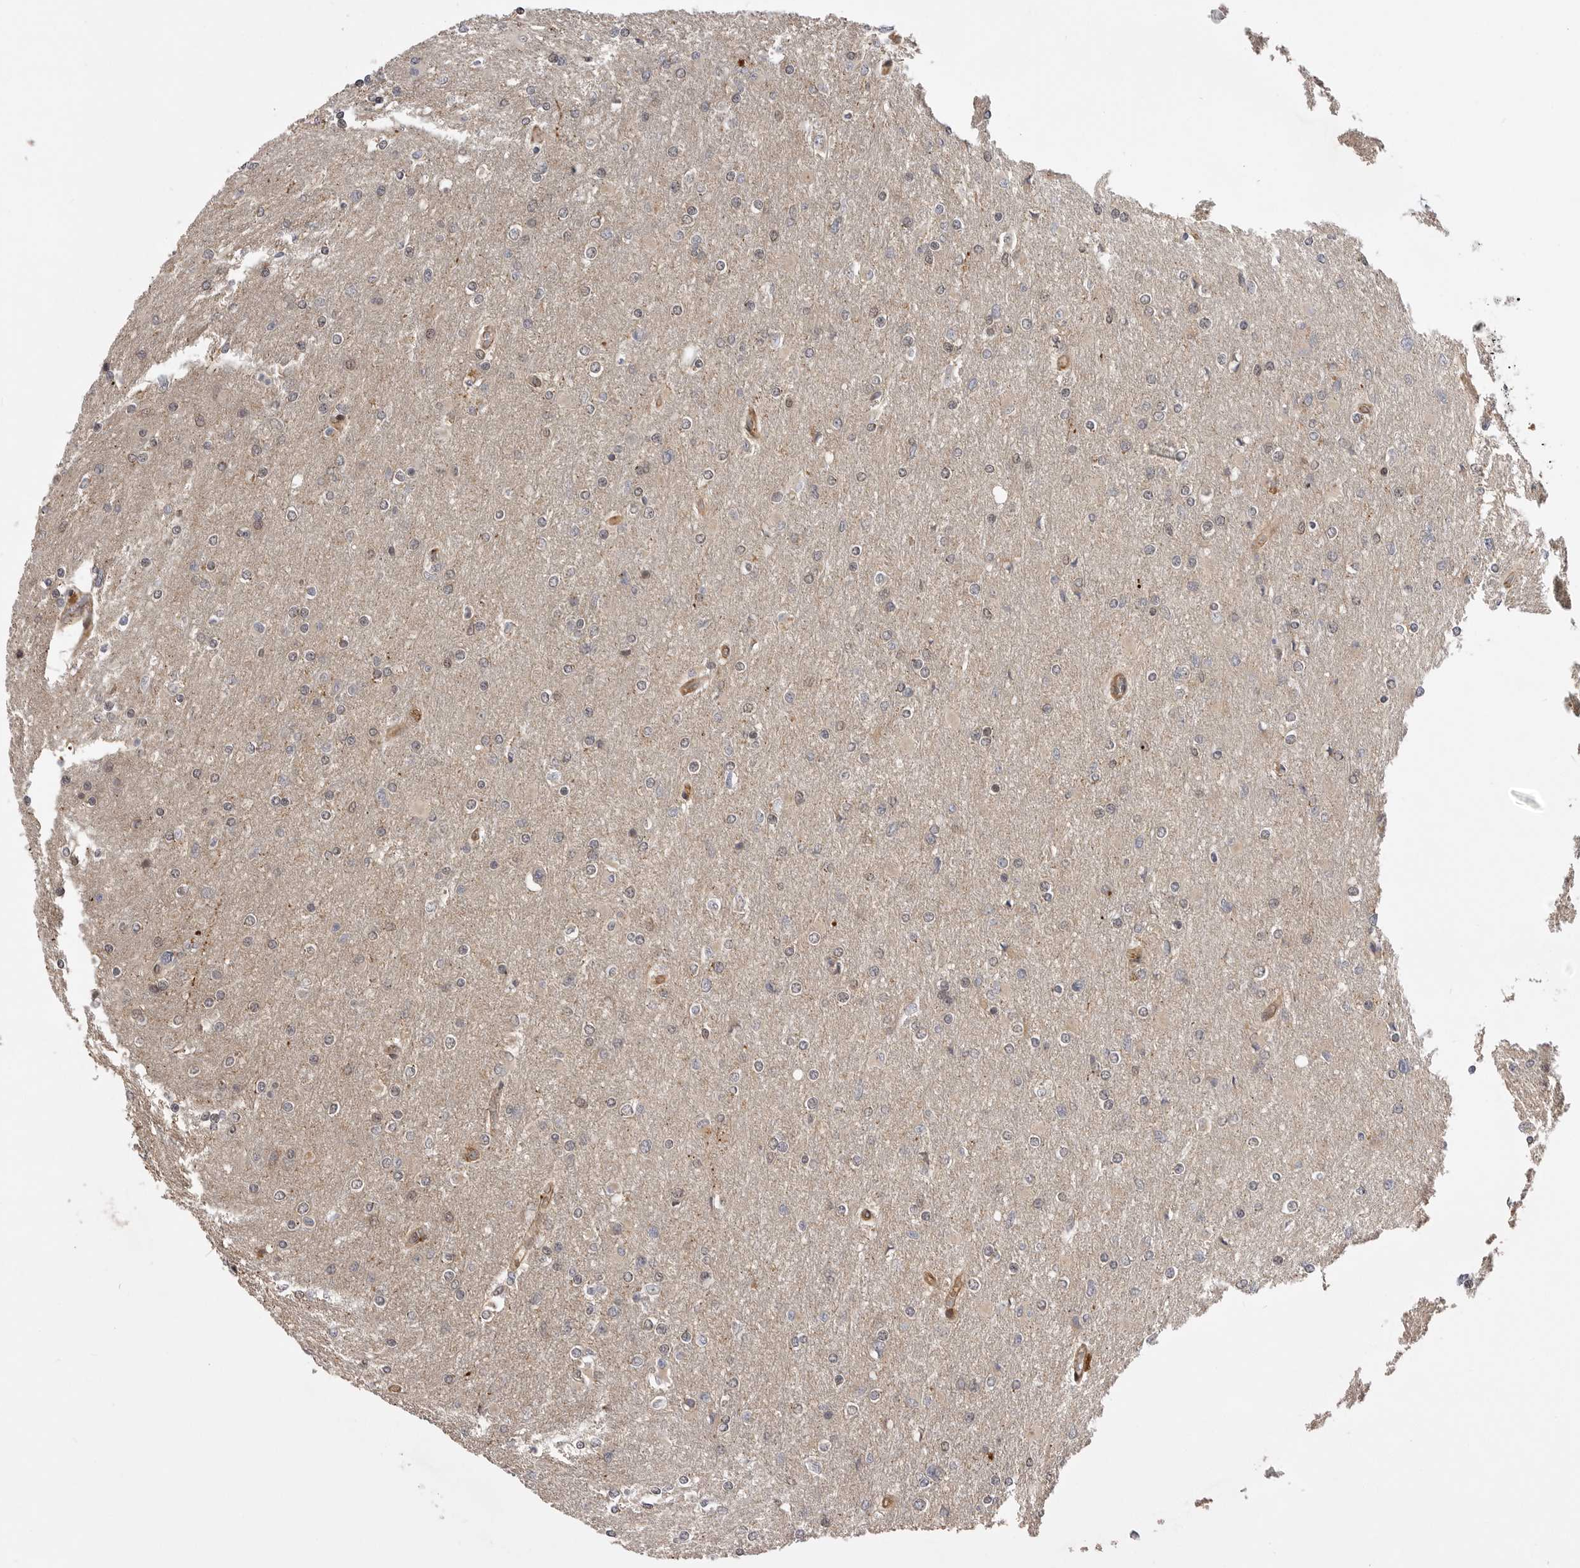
{"staining": {"intensity": "negative", "quantity": "none", "location": "none"}, "tissue": "glioma", "cell_type": "Tumor cells", "image_type": "cancer", "snomed": [{"axis": "morphology", "description": "Glioma, malignant, High grade"}, {"axis": "topography", "description": "Cerebral cortex"}], "caption": "High power microscopy photomicrograph of an immunohistochemistry photomicrograph of glioma, revealing no significant staining in tumor cells.", "gene": "TRIM56", "patient": {"sex": "female", "age": 36}}